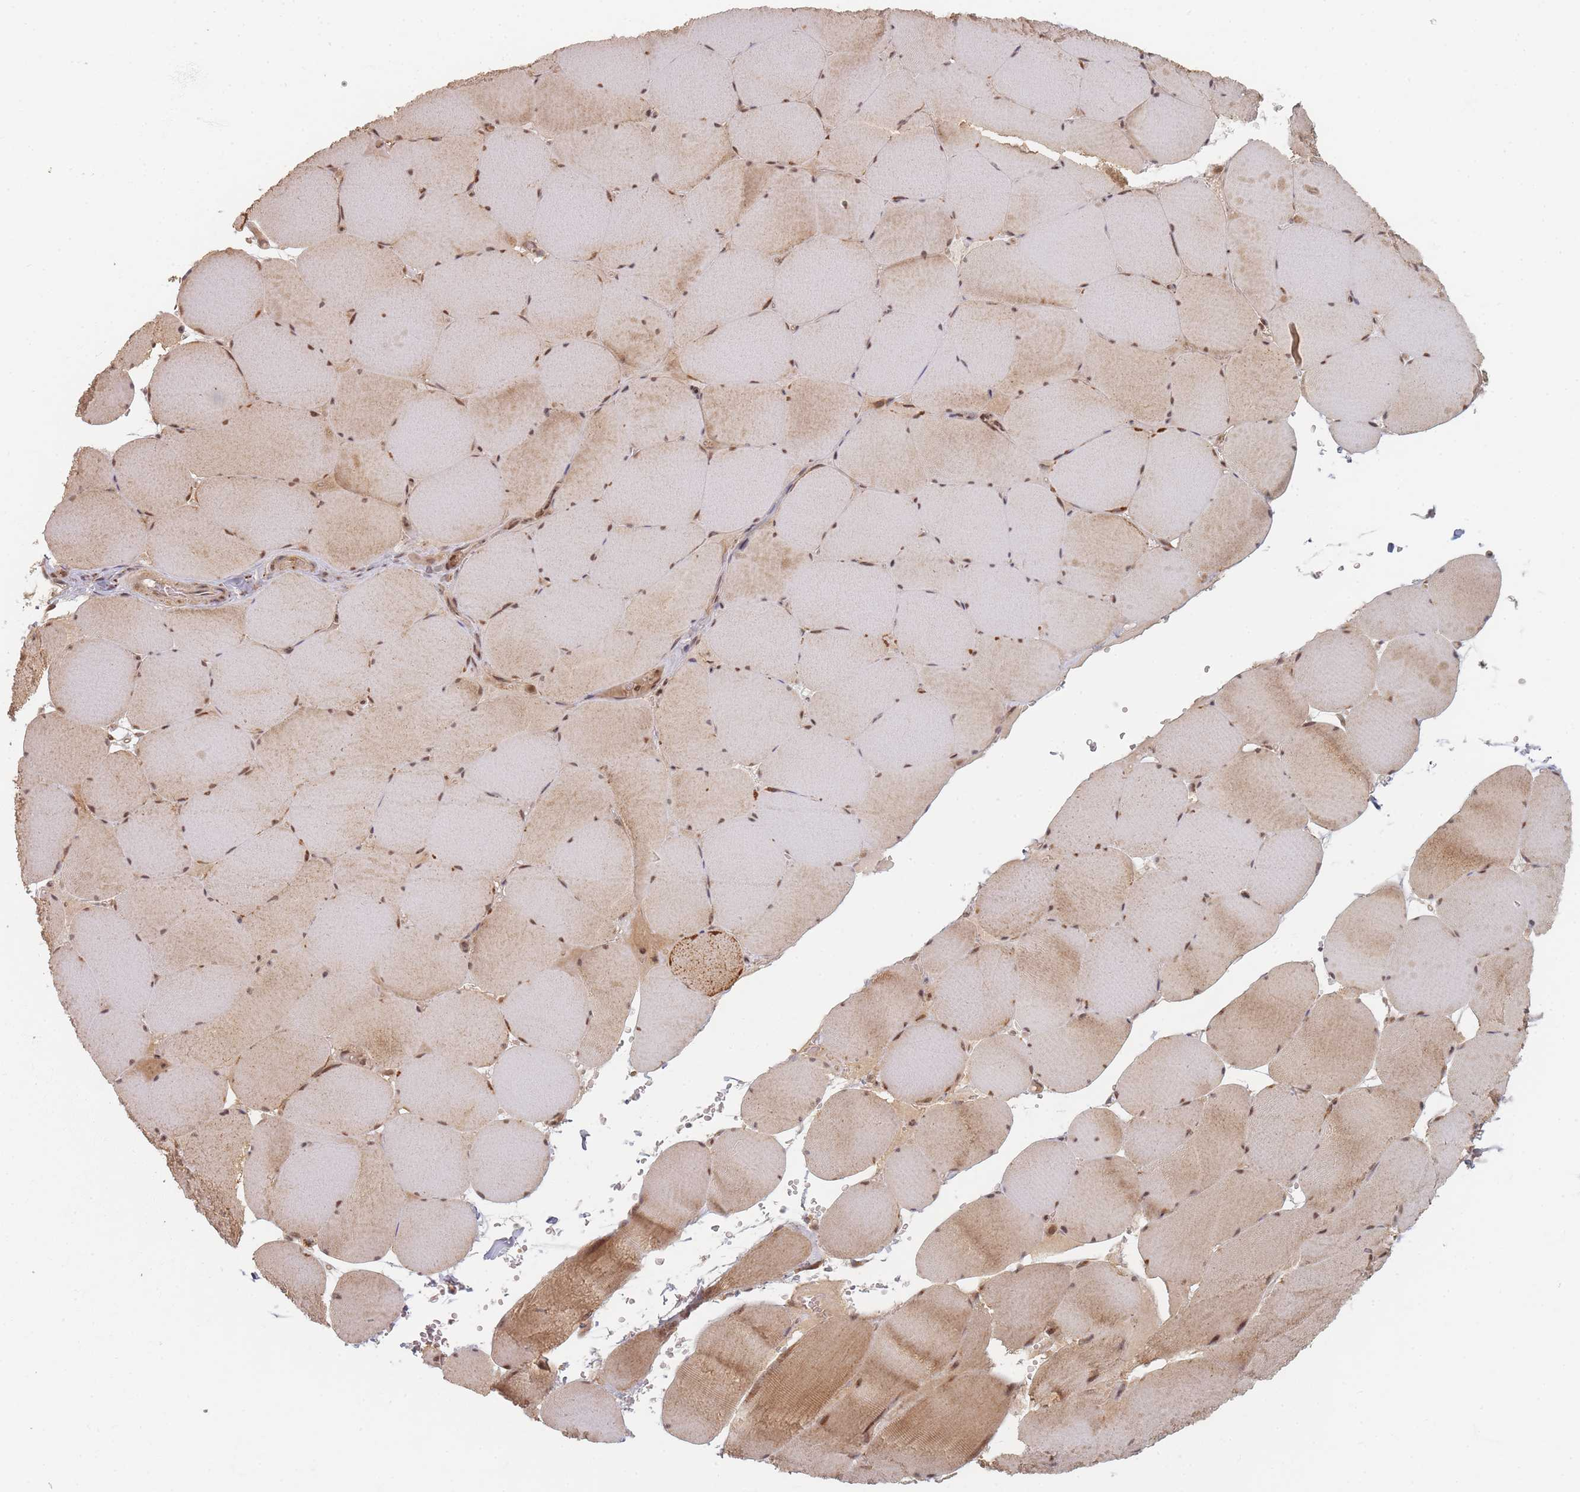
{"staining": {"intensity": "moderate", "quantity": ">75%", "location": "cytoplasmic/membranous,nuclear"}, "tissue": "skeletal muscle", "cell_type": "Myocytes", "image_type": "normal", "snomed": [{"axis": "morphology", "description": "Normal tissue, NOS"}, {"axis": "topography", "description": "Skeletal muscle"}, {"axis": "topography", "description": "Head-Neck"}], "caption": "Protein expression analysis of normal human skeletal muscle reveals moderate cytoplasmic/membranous,nuclear staining in approximately >75% of myocytes.", "gene": "RADX", "patient": {"sex": "male", "age": 66}}